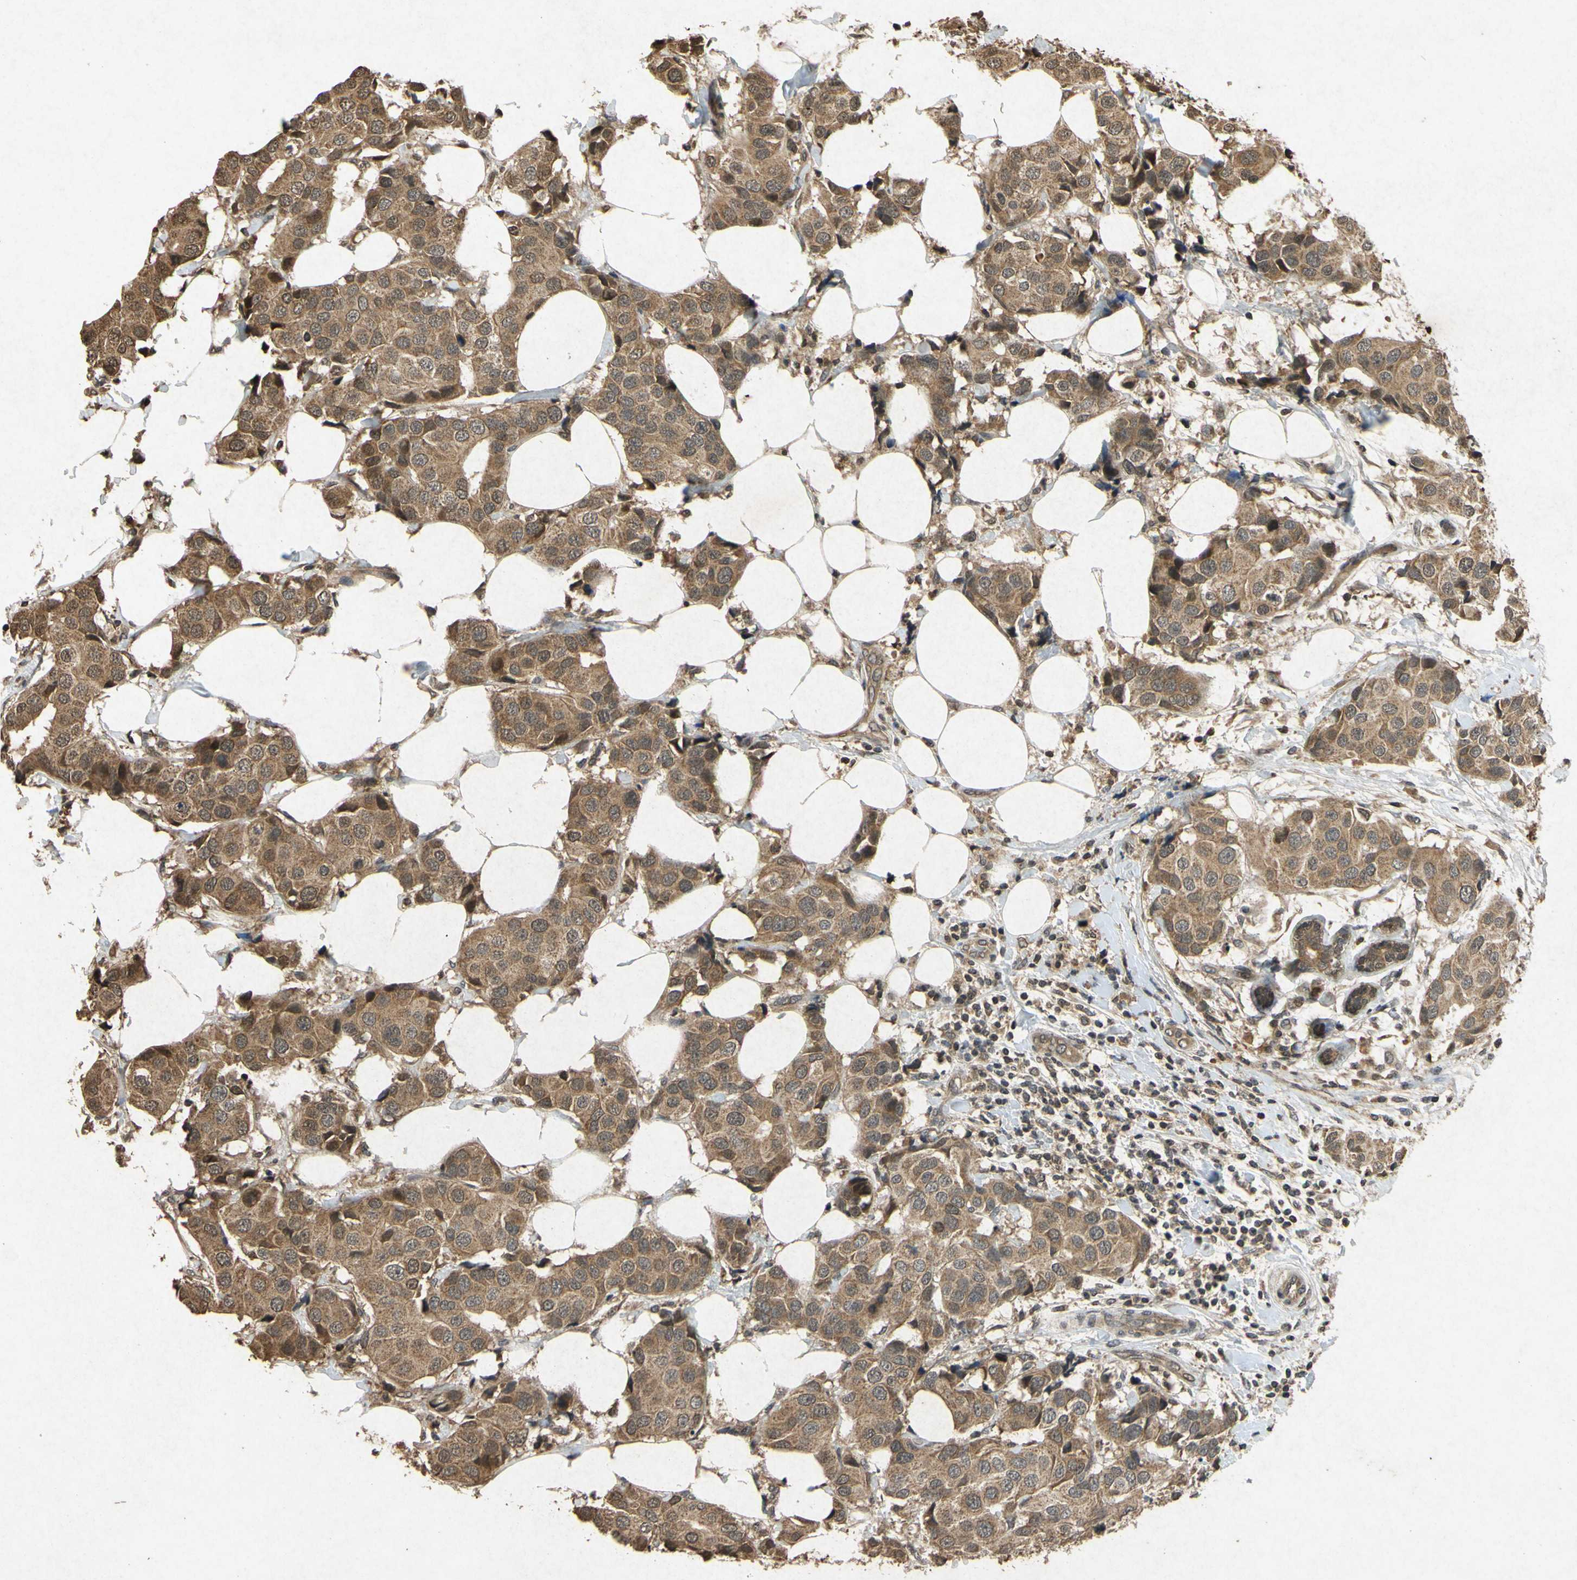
{"staining": {"intensity": "moderate", "quantity": ">75%", "location": "cytoplasmic/membranous"}, "tissue": "breast cancer", "cell_type": "Tumor cells", "image_type": "cancer", "snomed": [{"axis": "morphology", "description": "Normal tissue, NOS"}, {"axis": "morphology", "description": "Duct carcinoma"}, {"axis": "topography", "description": "Breast"}], "caption": "Intraductal carcinoma (breast) stained for a protein exhibits moderate cytoplasmic/membranous positivity in tumor cells.", "gene": "ATP6V1H", "patient": {"sex": "female", "age": 39}}